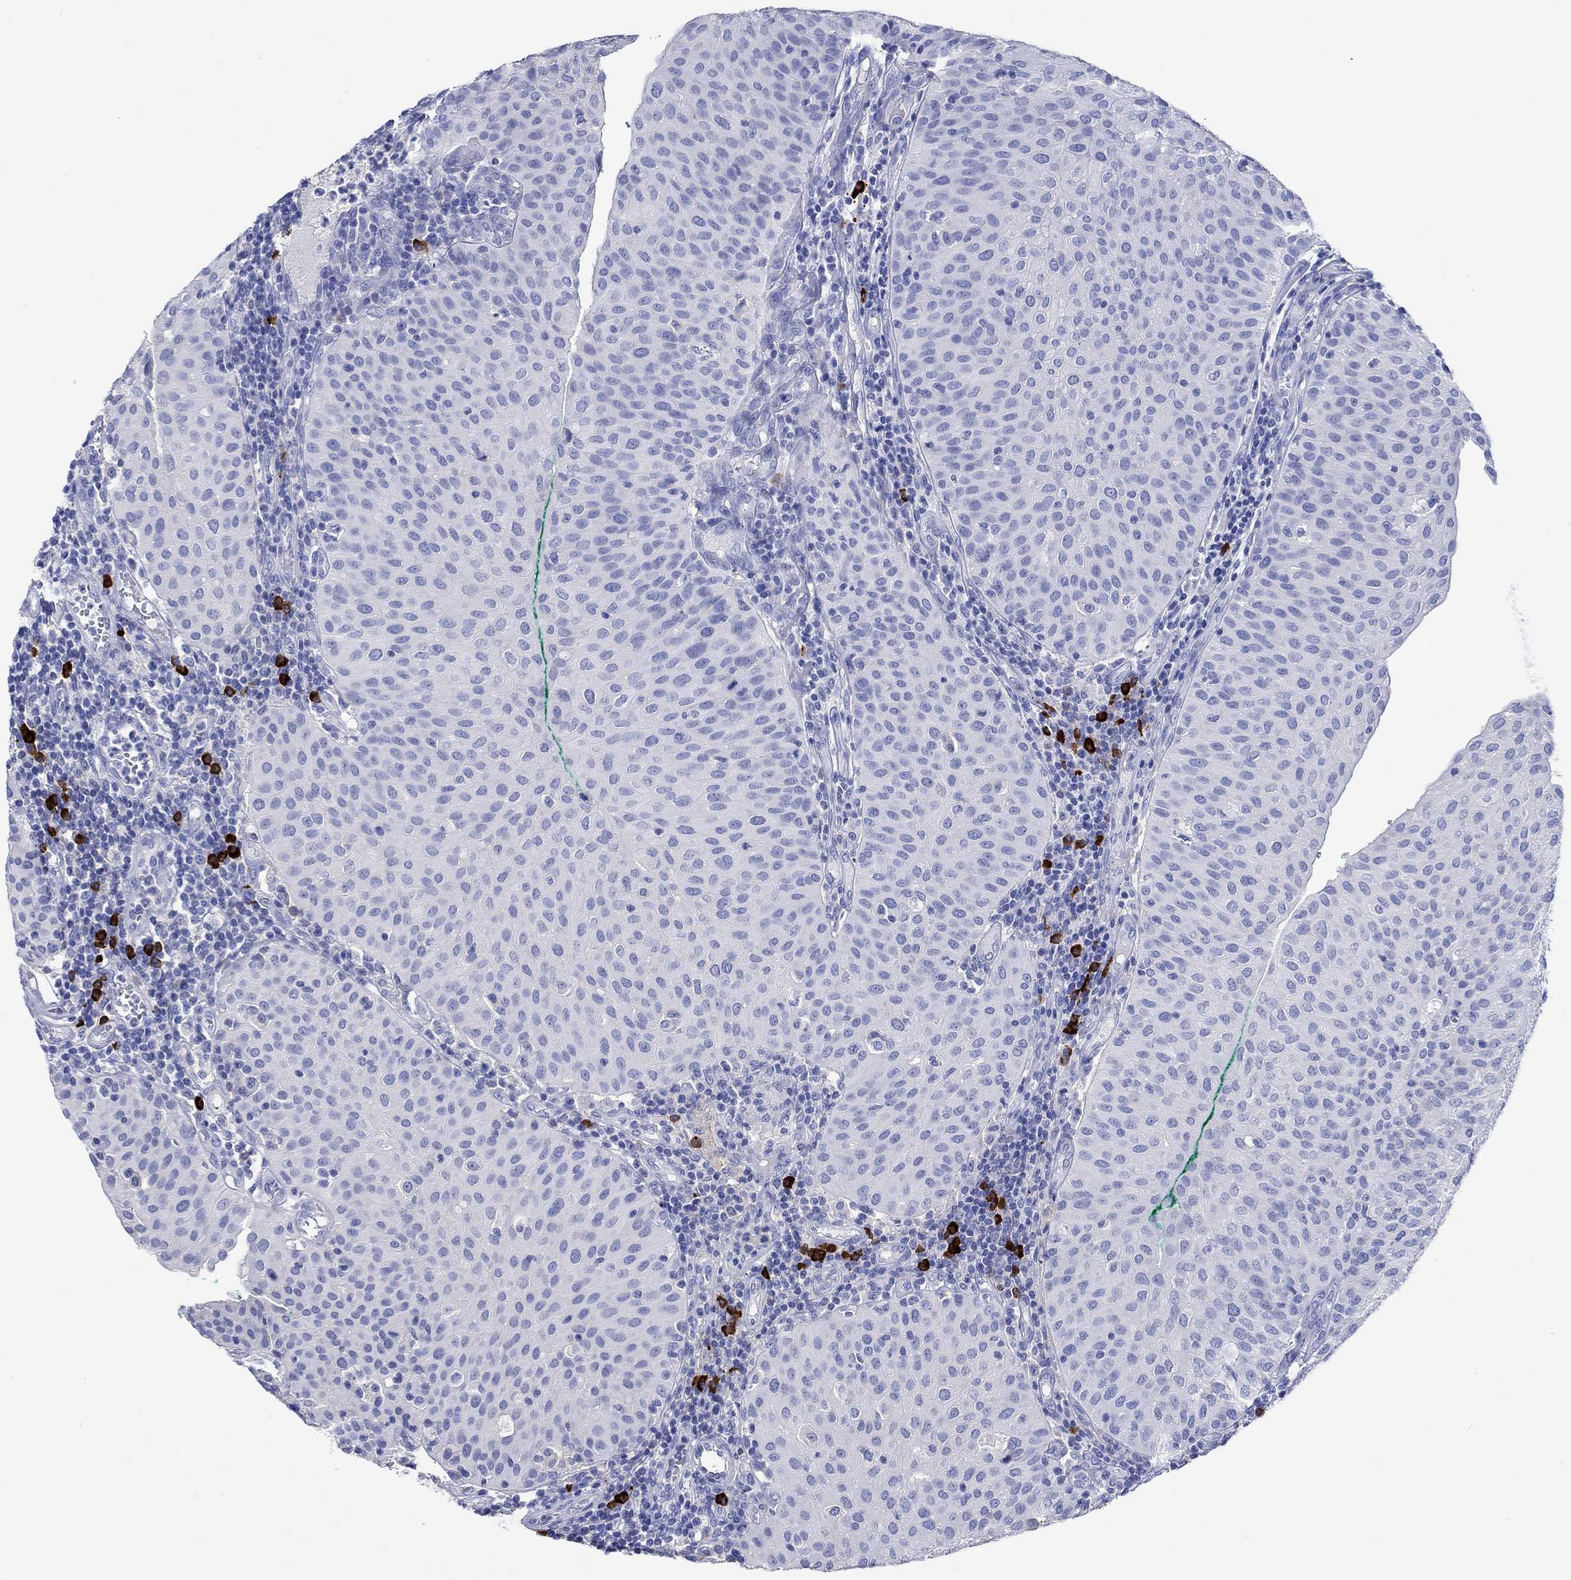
{"staining": {"intensity": "negative", "quantity": "none", "location": "none"}, "tissue": "urothelial cancer", "cell_type": "Tumor cells", "image_type": "cancer", "snomed": [{"axis": "morphology", "description": "Urothelial carcinoma, Low grade"}, {"axis": "topography", "description": "Urinary bladder"}], "caption": "The histopathology image demonstrates no significant staining in tumor cells of urothelial carcinoma (low-grade).", "gene": "P2RY6", "patient": {"sex": "male", "age": 54}}